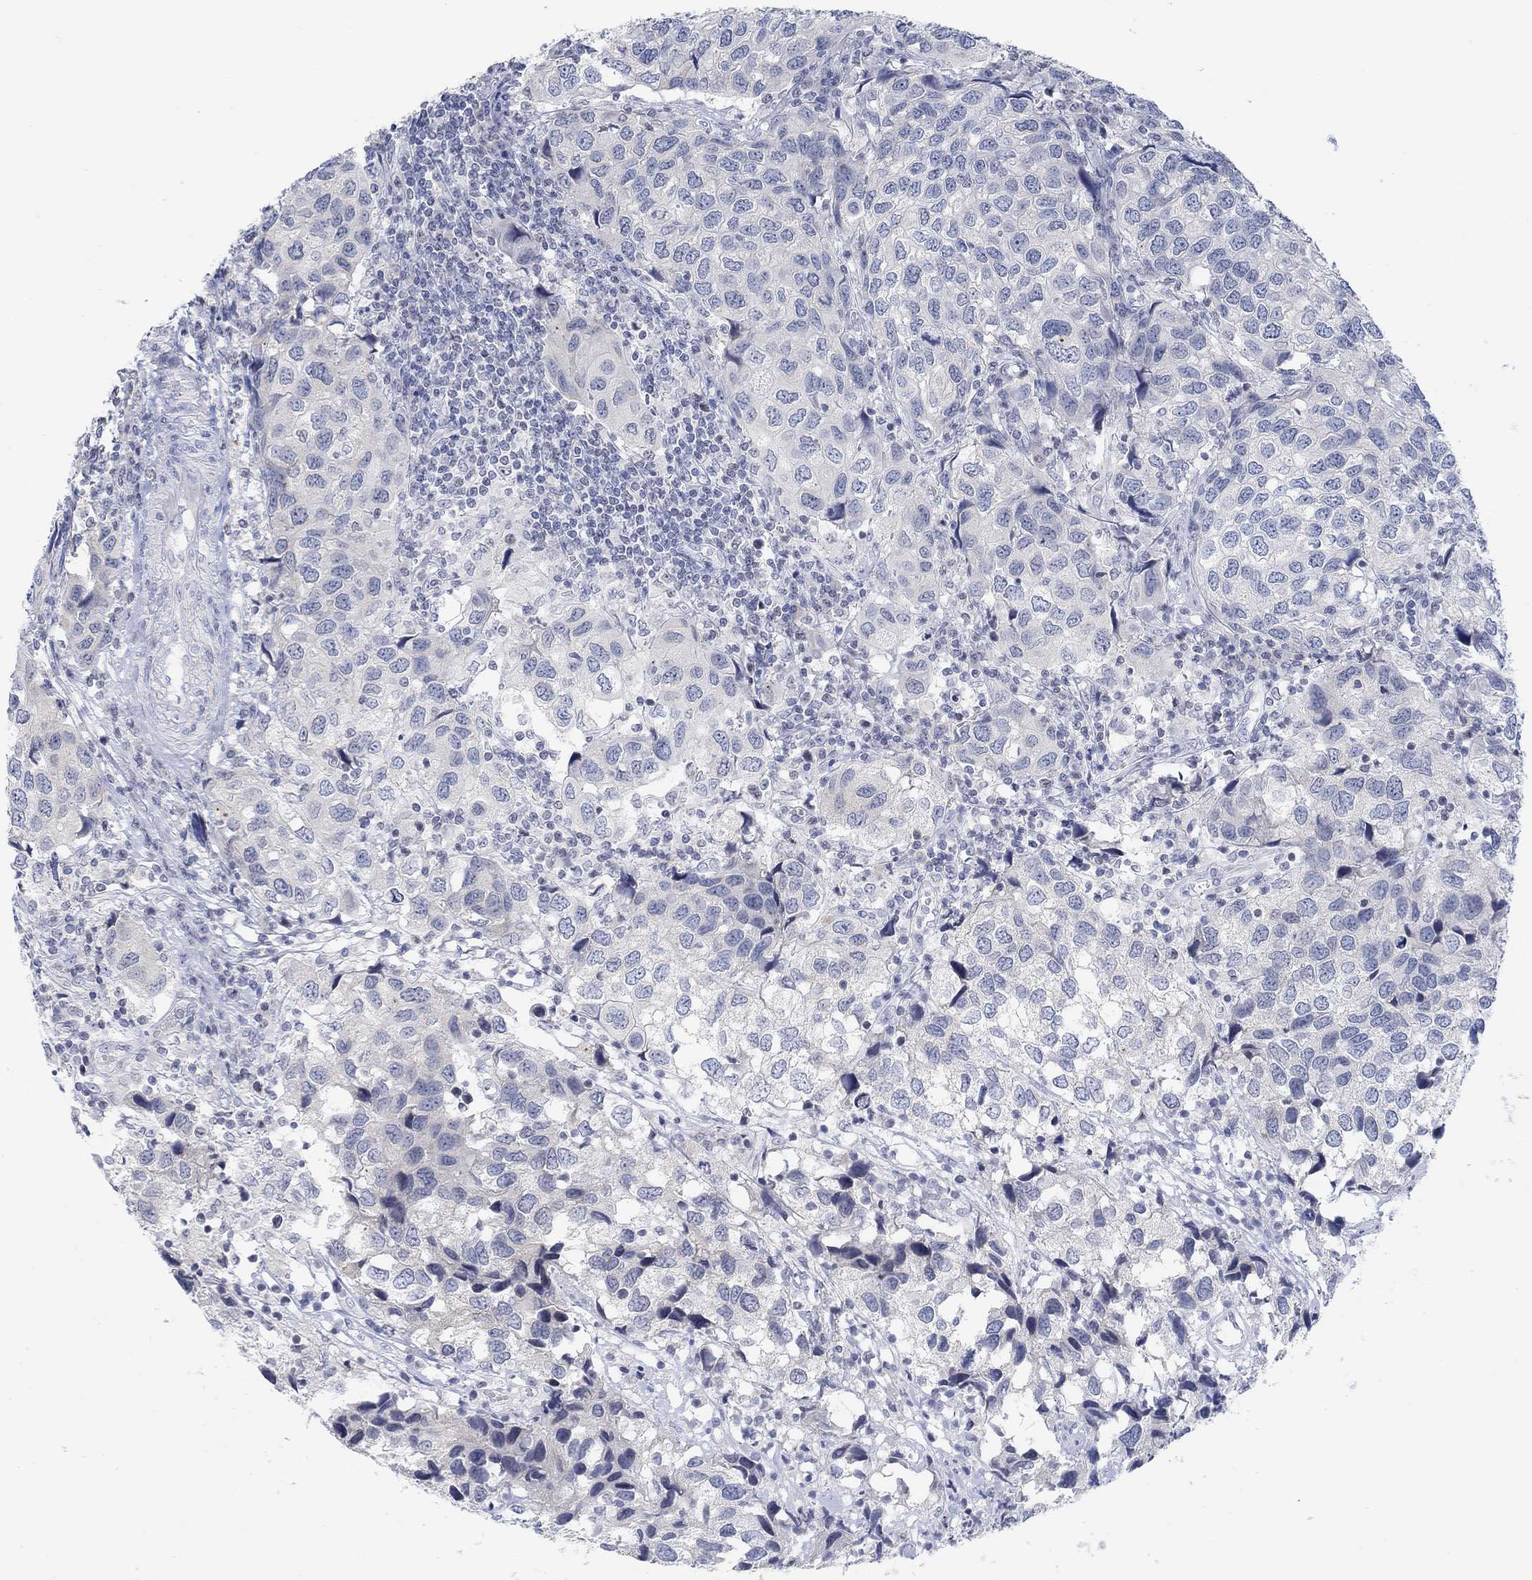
{"staining": {"intensity": "negative", "quantity": "none", "location": "none"}, "tissue": "urothelial cancer", "cell_type": "Tumor cells", "image_type": "cancer", "snomed": [{"axis": "morphology", "description": "Urothelial carcinoma, High grade"}, {"axis": "topography", "description": "Urinary bladder"}], "caption": "An immunohistochemistry (IHC) histopathology image of high-grade urothelial carcinoma is shown. There is no staining in tumor cells of high-grade urothelial carcinoma.", "gene": "ATP6V1E2", "patient": {"sex": "male", "age": 79}}